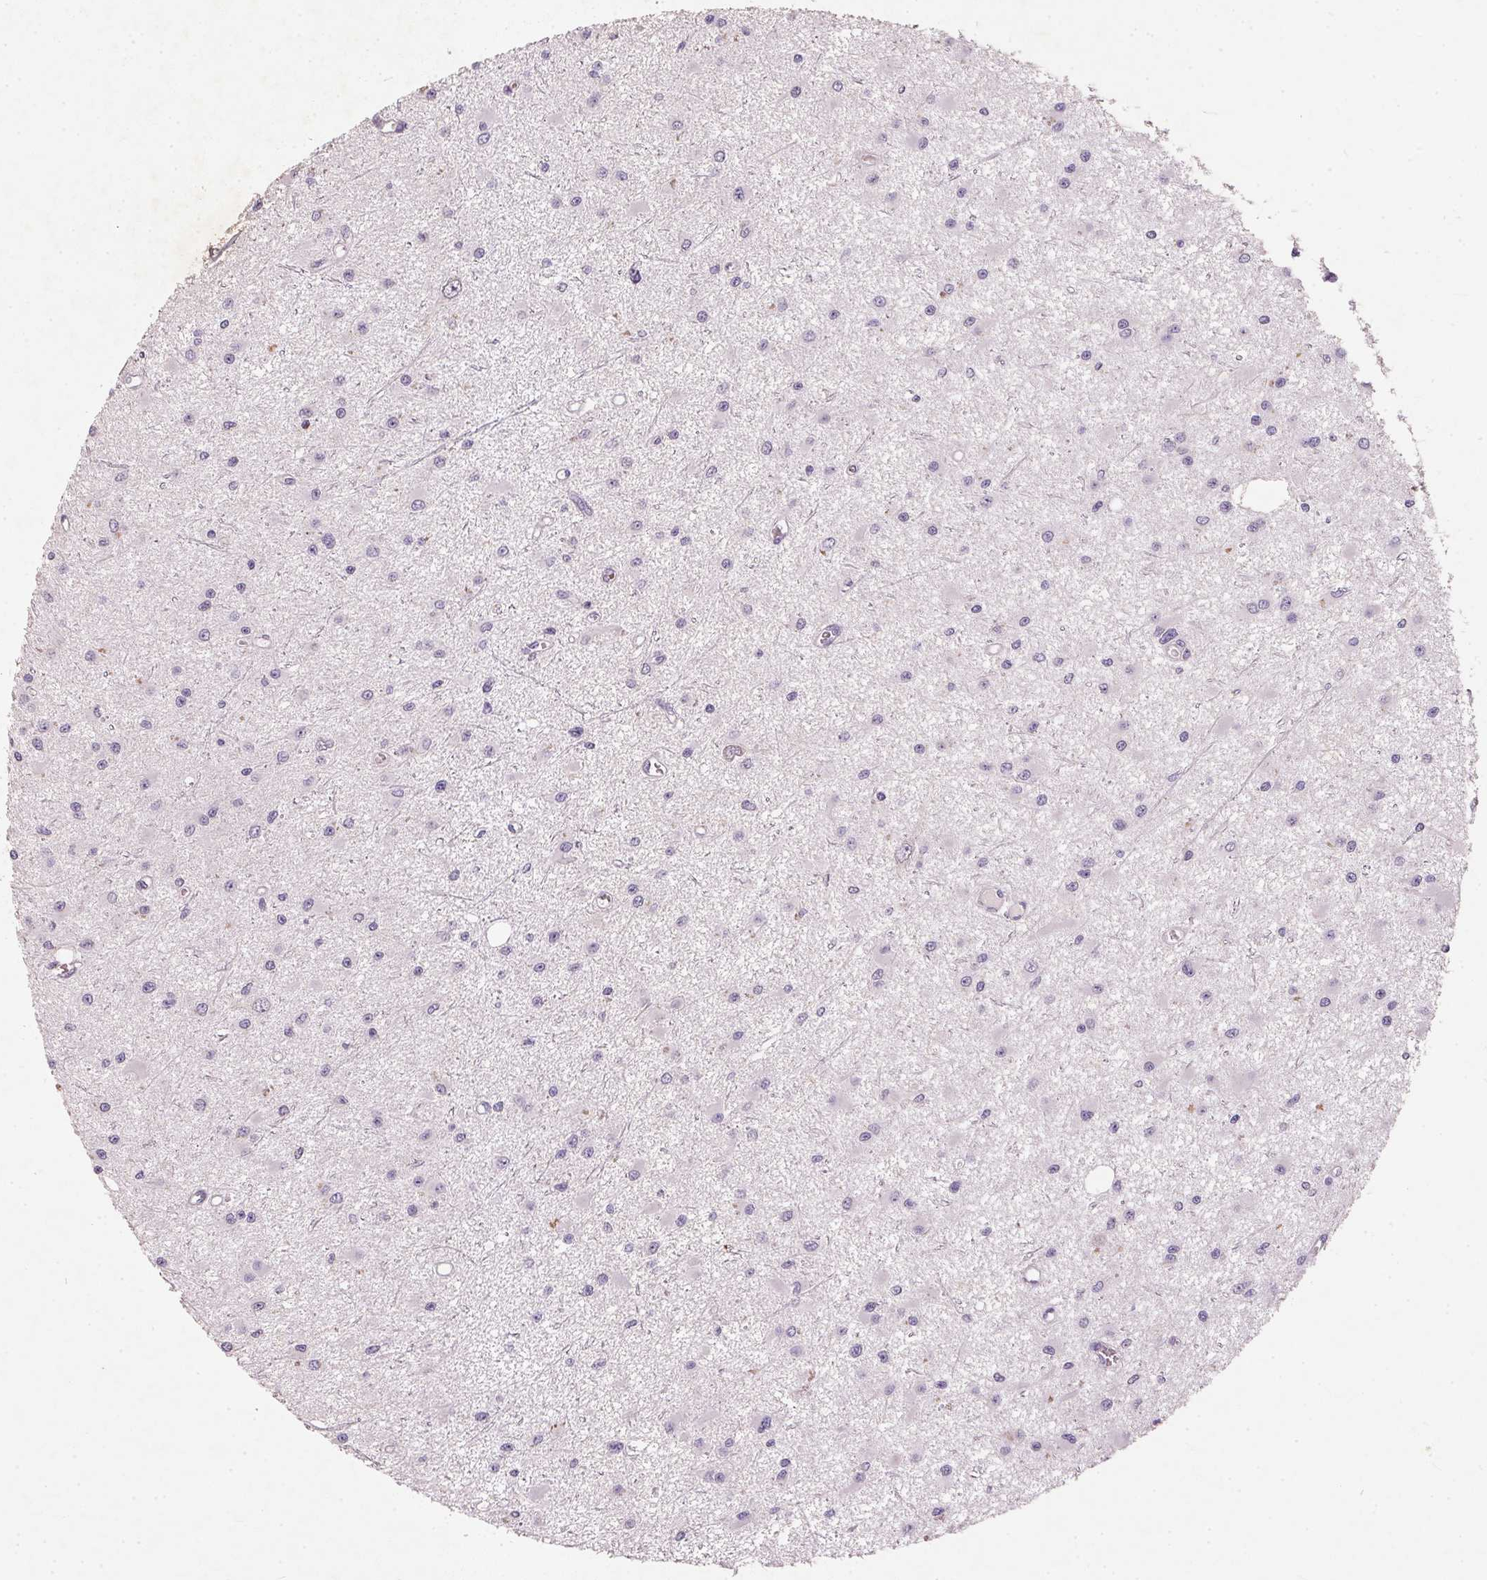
{"staining": {"intensity": "negative", "quantity": "none", "location": "none"}, "tissue": "glioma", "cell_type": "Tumor cells", "image_type": "cancer", "snomed": [{"axis": "morphology", "description": "Glioma, malignant, High grade"}, {"axis": "topography", "description": "Brain"}], "caption": "High-grade glioma (malignant) stained for a protein using immunohistochemistry (IHC) exhibits no positivity tumor cells.", "gene": "KCNK15", "patient": {"sex": "male", "age": 54}}